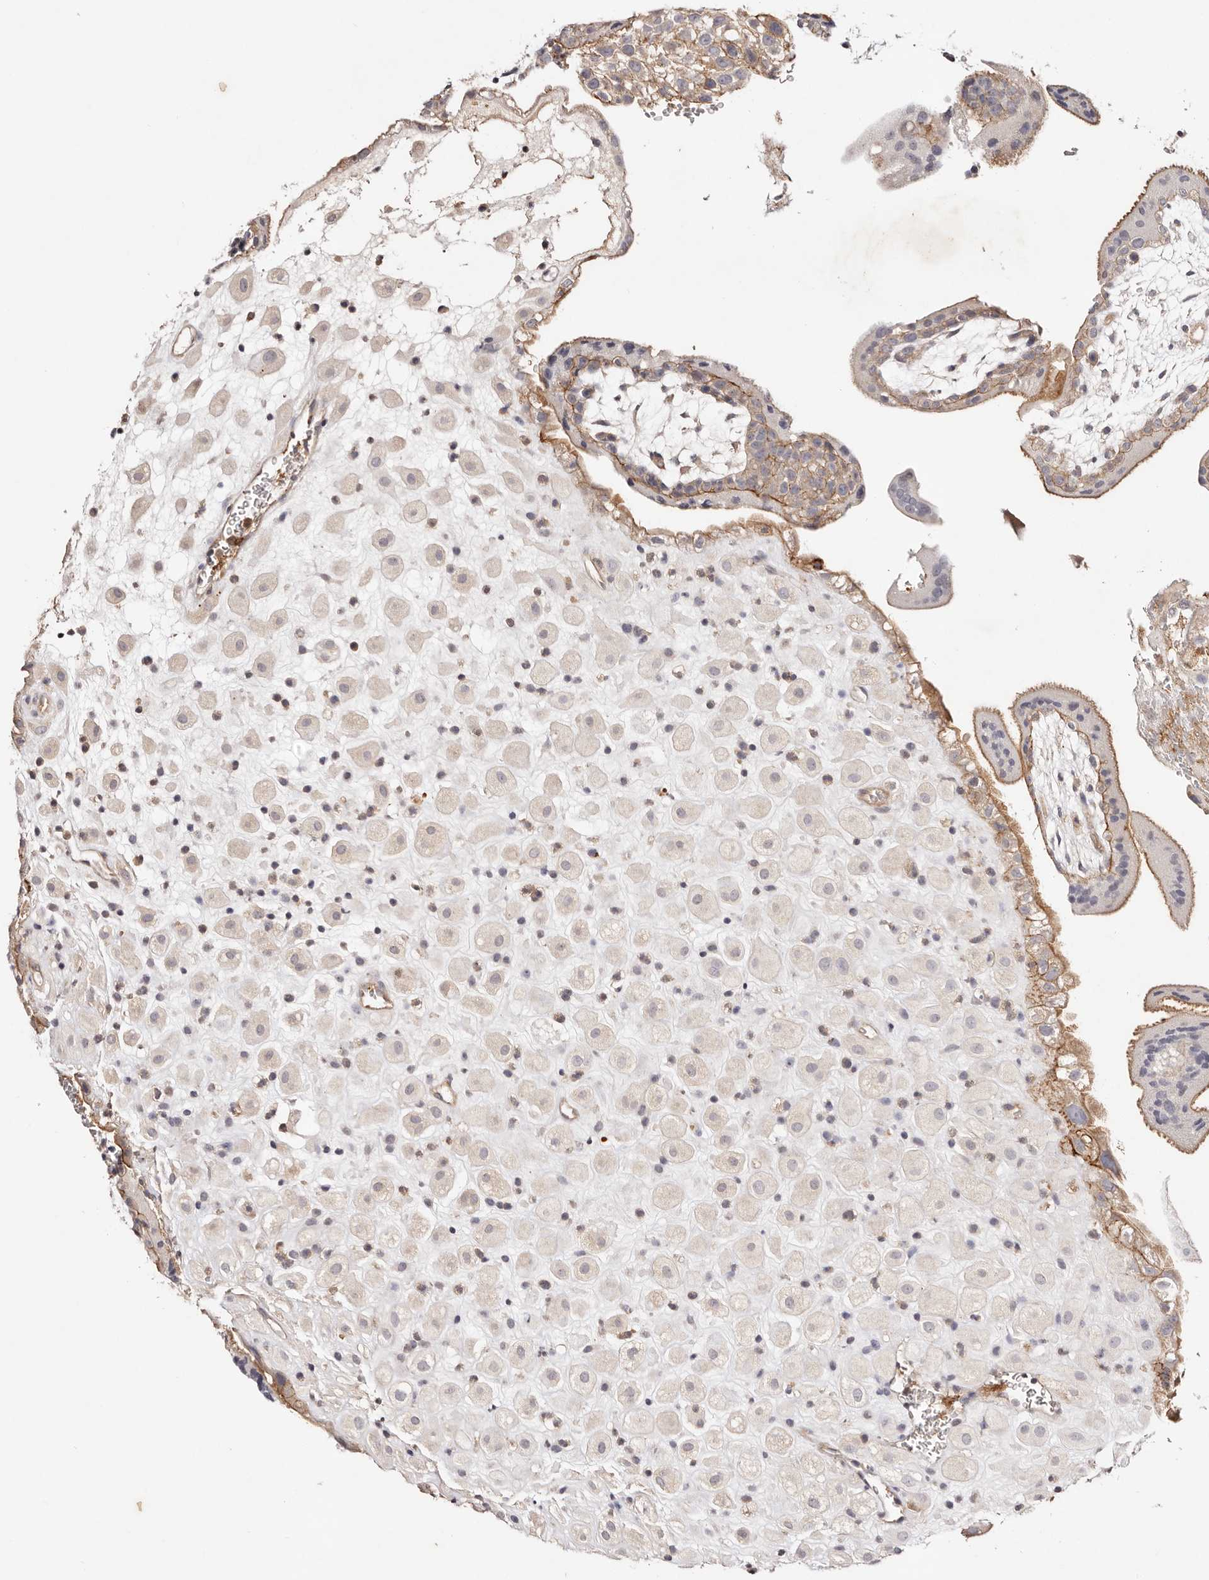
{"staining": {"intensity": "negative", "quantity": "none", "location": "none"}, "tissue": "placenta", "cell_type": "Decidual cells", "image_type": "normal", "snomed": [{"axis": "morphology", "description": "Normal tissue, NOS"}, {"axis": "topography", "description": "Placenta"}], "caption": "Immunohistochemical staining of normal placenta reveals no significant expression in decidual cells.", "gene": "SLC35B2", "patient": {"sex": "female", "age": 35}}